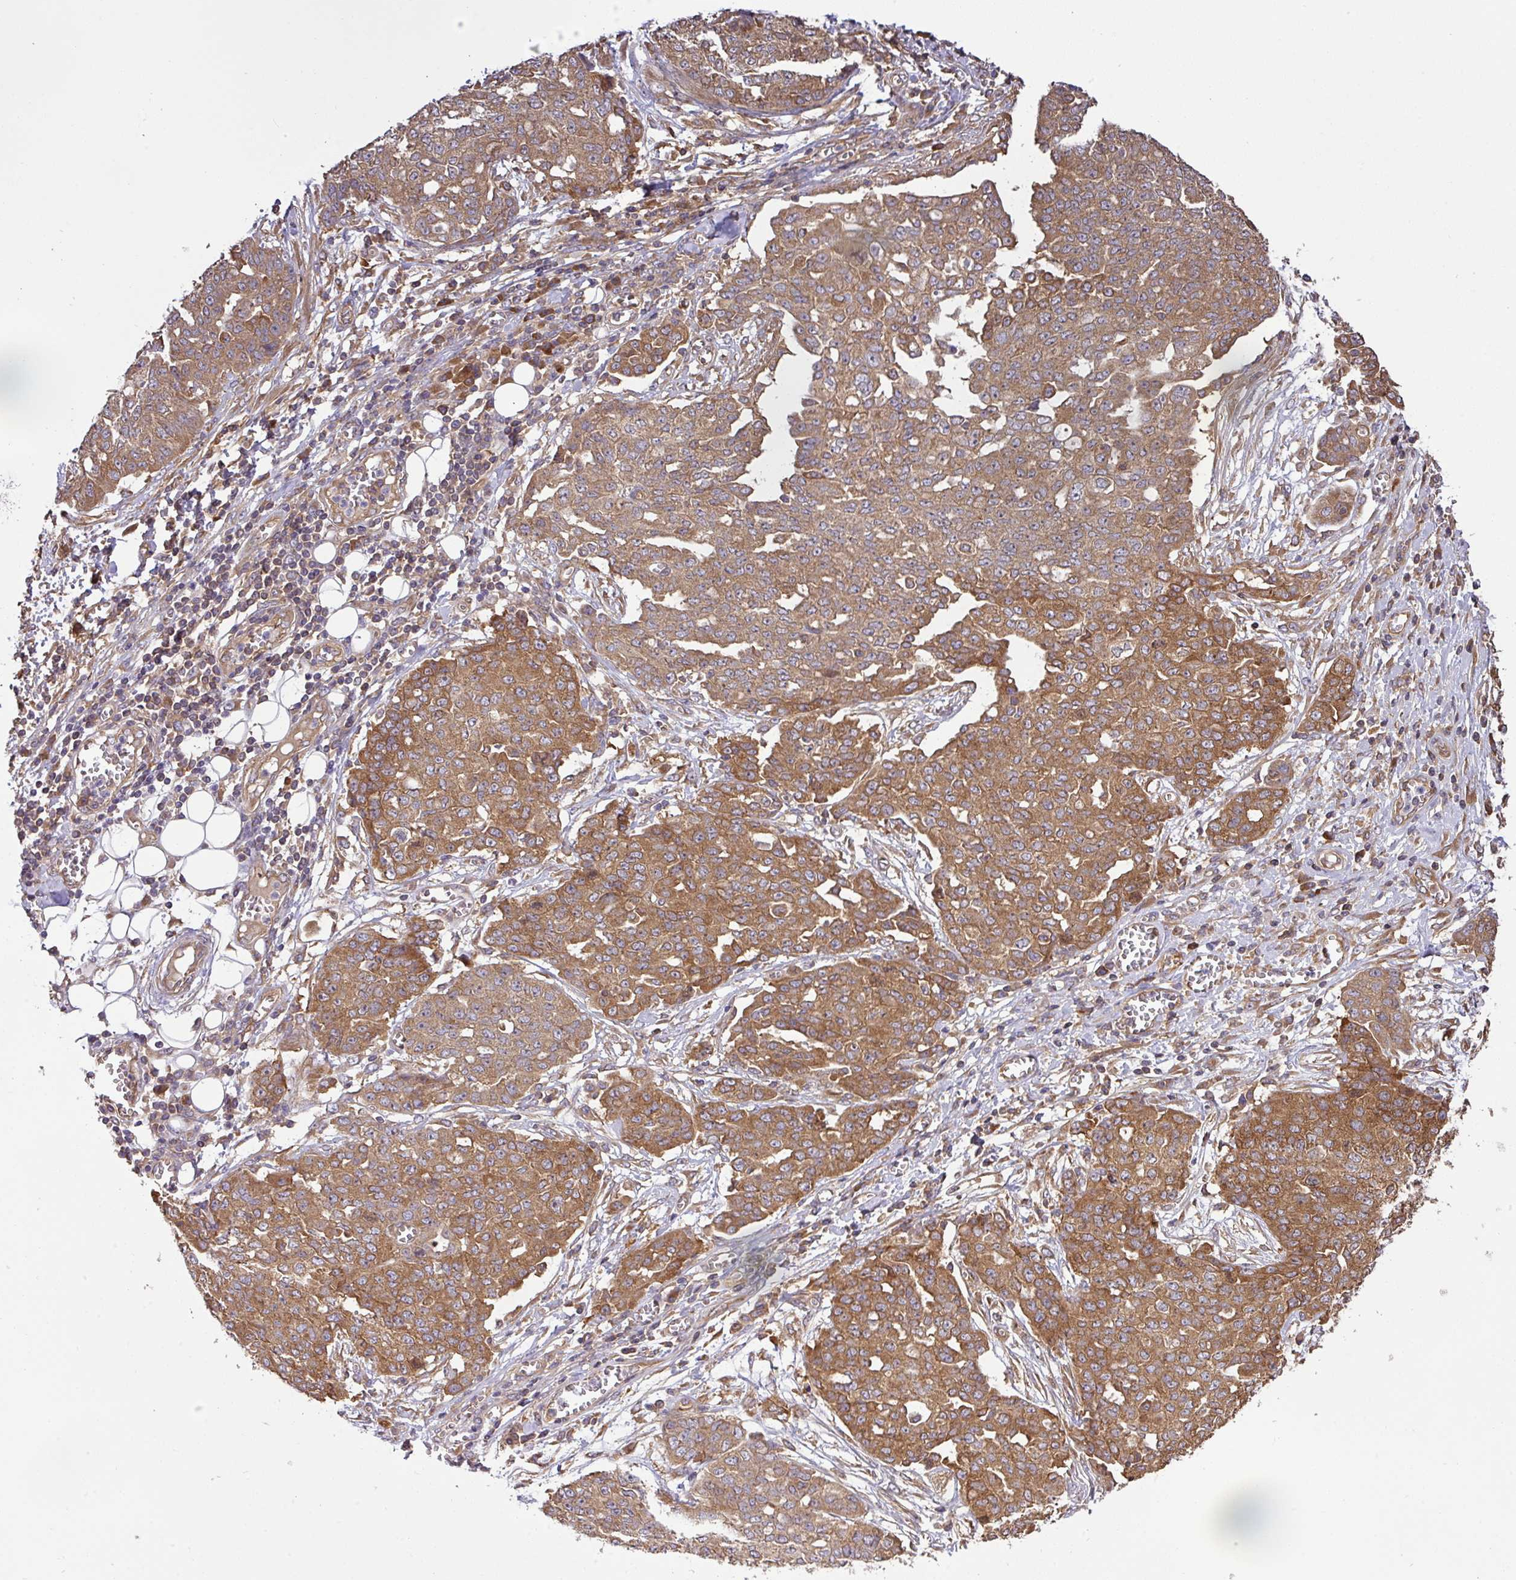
{"staining": {"intensity": "moderate", "quantity": ">75%", "location": "cytoplasmic/membranous"}, "tissue": "ovarian cancer", "cell_type": "Tumor cells", "image_type": "cancer", "snomed": [{"axis": "morphology", "description": "Cystadenocarcinoma, serous, NOS"}, {"axis": "topography", "description": "Soft tissue"}, {"axis": "topography", "description": "Ovary"}], "caption": "Serous cystadenocarcinoma (ovarian) stained with DAB IHC shows medium levels of moderate cytoplasmic/membranous expression in approximately >75% of tumor cells.", "gene": "GSPT1", "patient": {"sex": "female", "age": 57}}